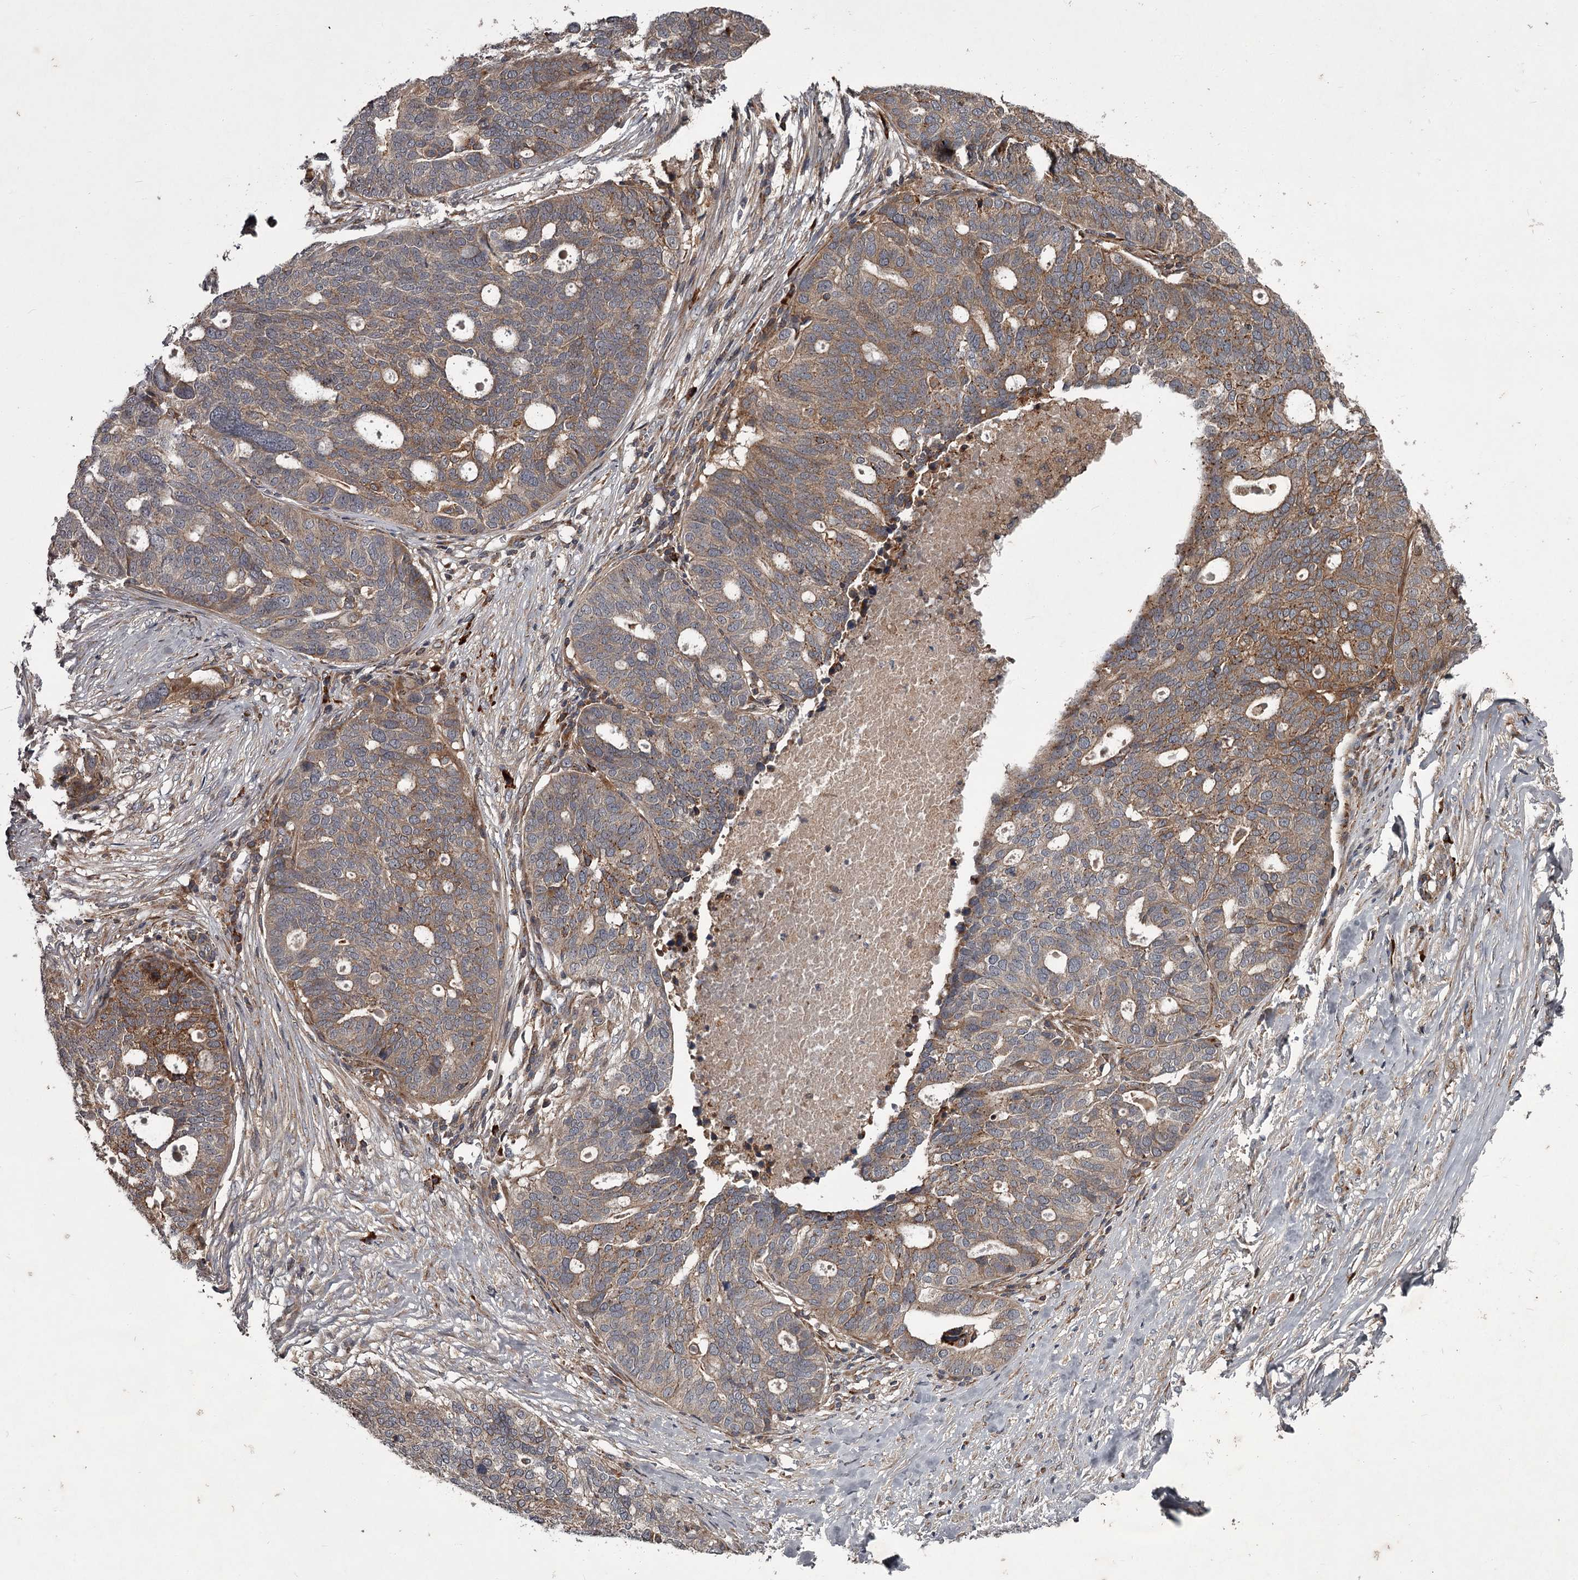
{"staining": {"intensity": "moderate", "quantity": ">75%", "location": "cytoplasmic/membranous"}, "tissue": "ovarian cancer", "cell_type": "Tumor cells", "image_type": "cancer", "snomed": [{"axis": "morphology", "description": "Cystadenocarcinoma, serous, NOS"}, {"axis": "topography", "description": "Ovary"}], "caption": "Immunohistochemistry (DAB (3,3'-diaminobenzidine)) staining of ovarian cancer exhibits moderate cytoplasmic/membranous protein expression in approximately >75% of tumor cells.", "gene": "UNC93B1", "patient": {"sex": "female", "age": 59}}